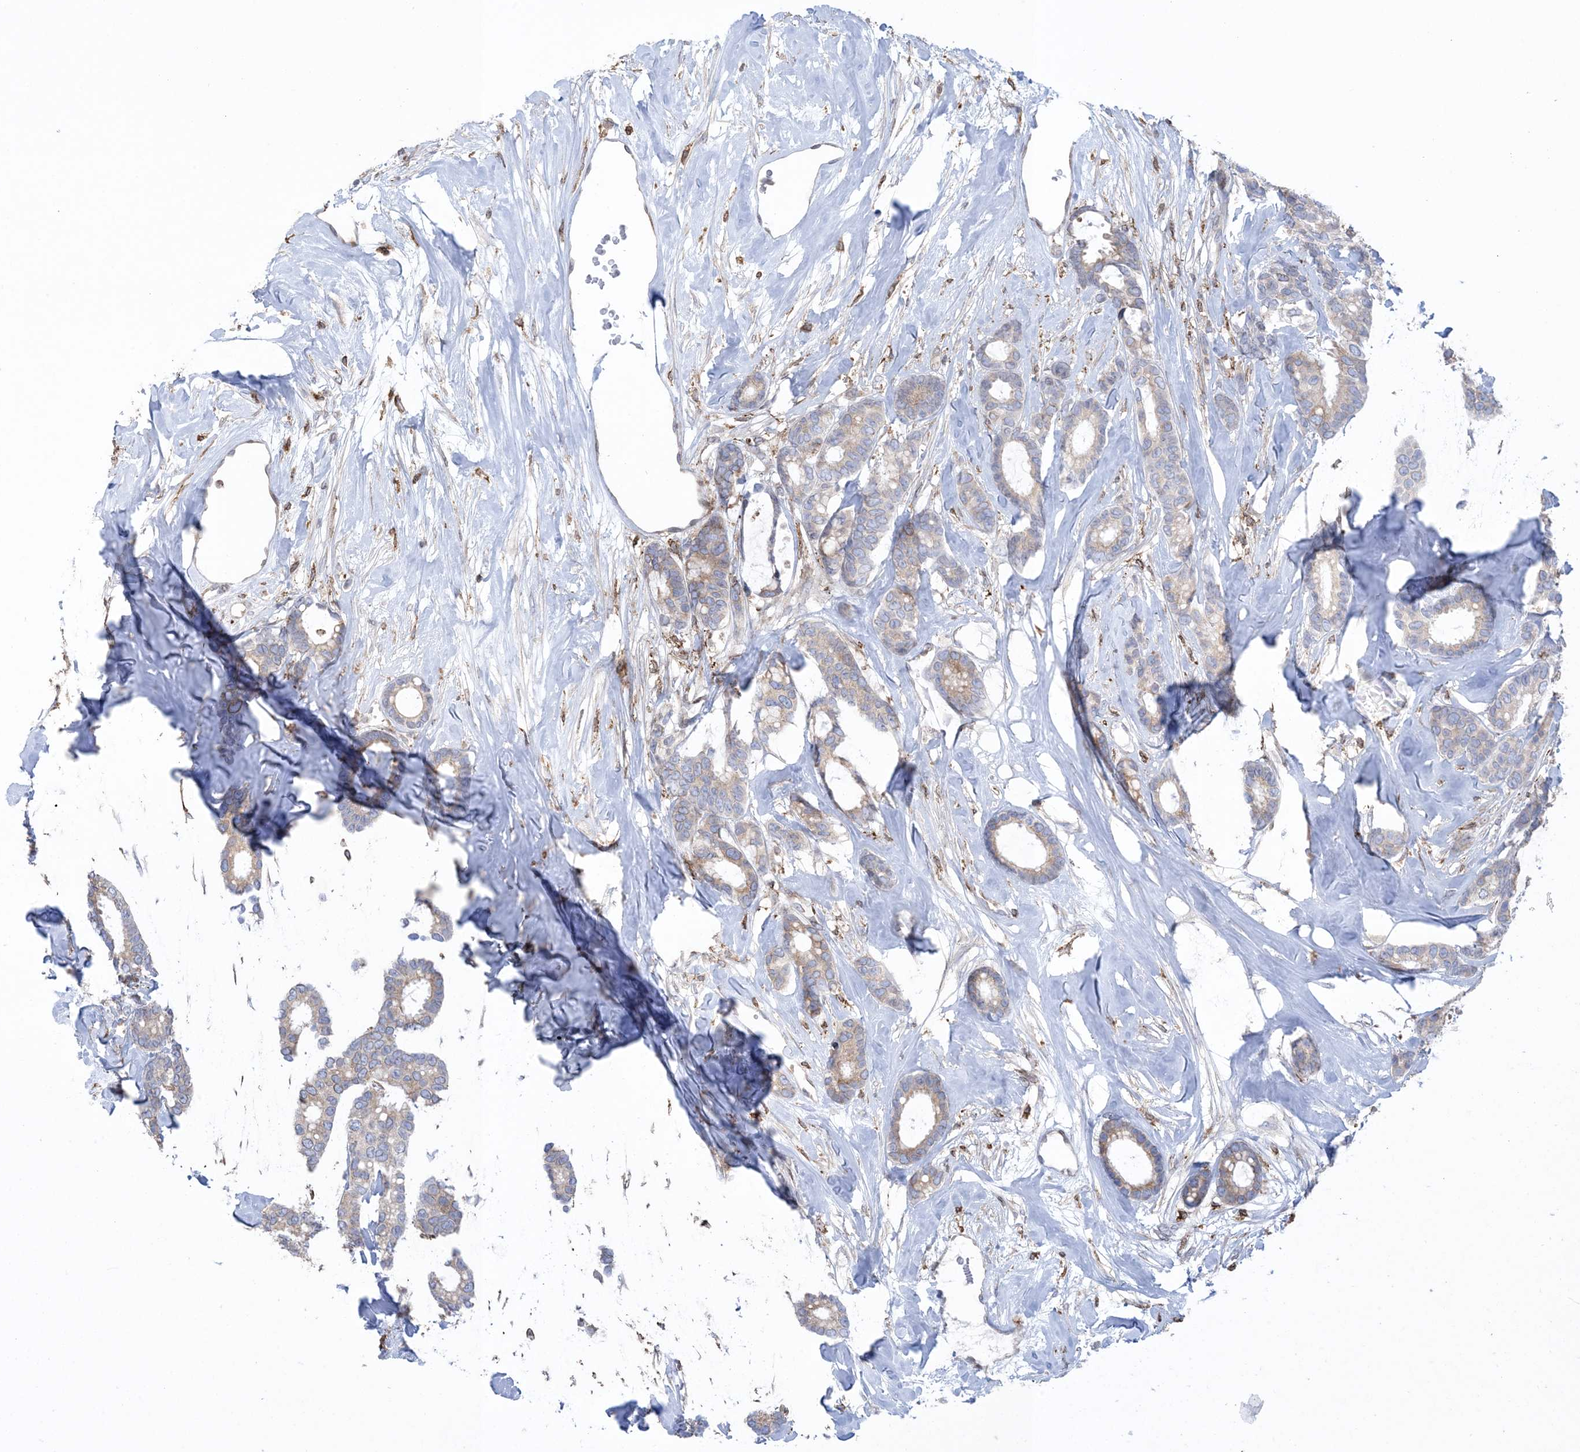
{"staining": {"intensity": "weak", "quantity": ">75%", "location": "cytoplasmic/membranous"}, "tissue": "breast cancer", "cell_type": "Tumor cells", "image_type": "cancer", "snomed": [{"axis": "morphology", "description": "Duct carcinoma"}, {"axis": "topography", "description": "Breast"}], "caption": "High-power microscopy captured an immunohistochemistry (IHC) micrograph of breast infiltrating ductal carcinoma, revealing weak cytoplasmic/membranous staining in about >75% of tumor cells.", "gene": "SHANK1", "patient": {"sex": "female", "age": 87}}